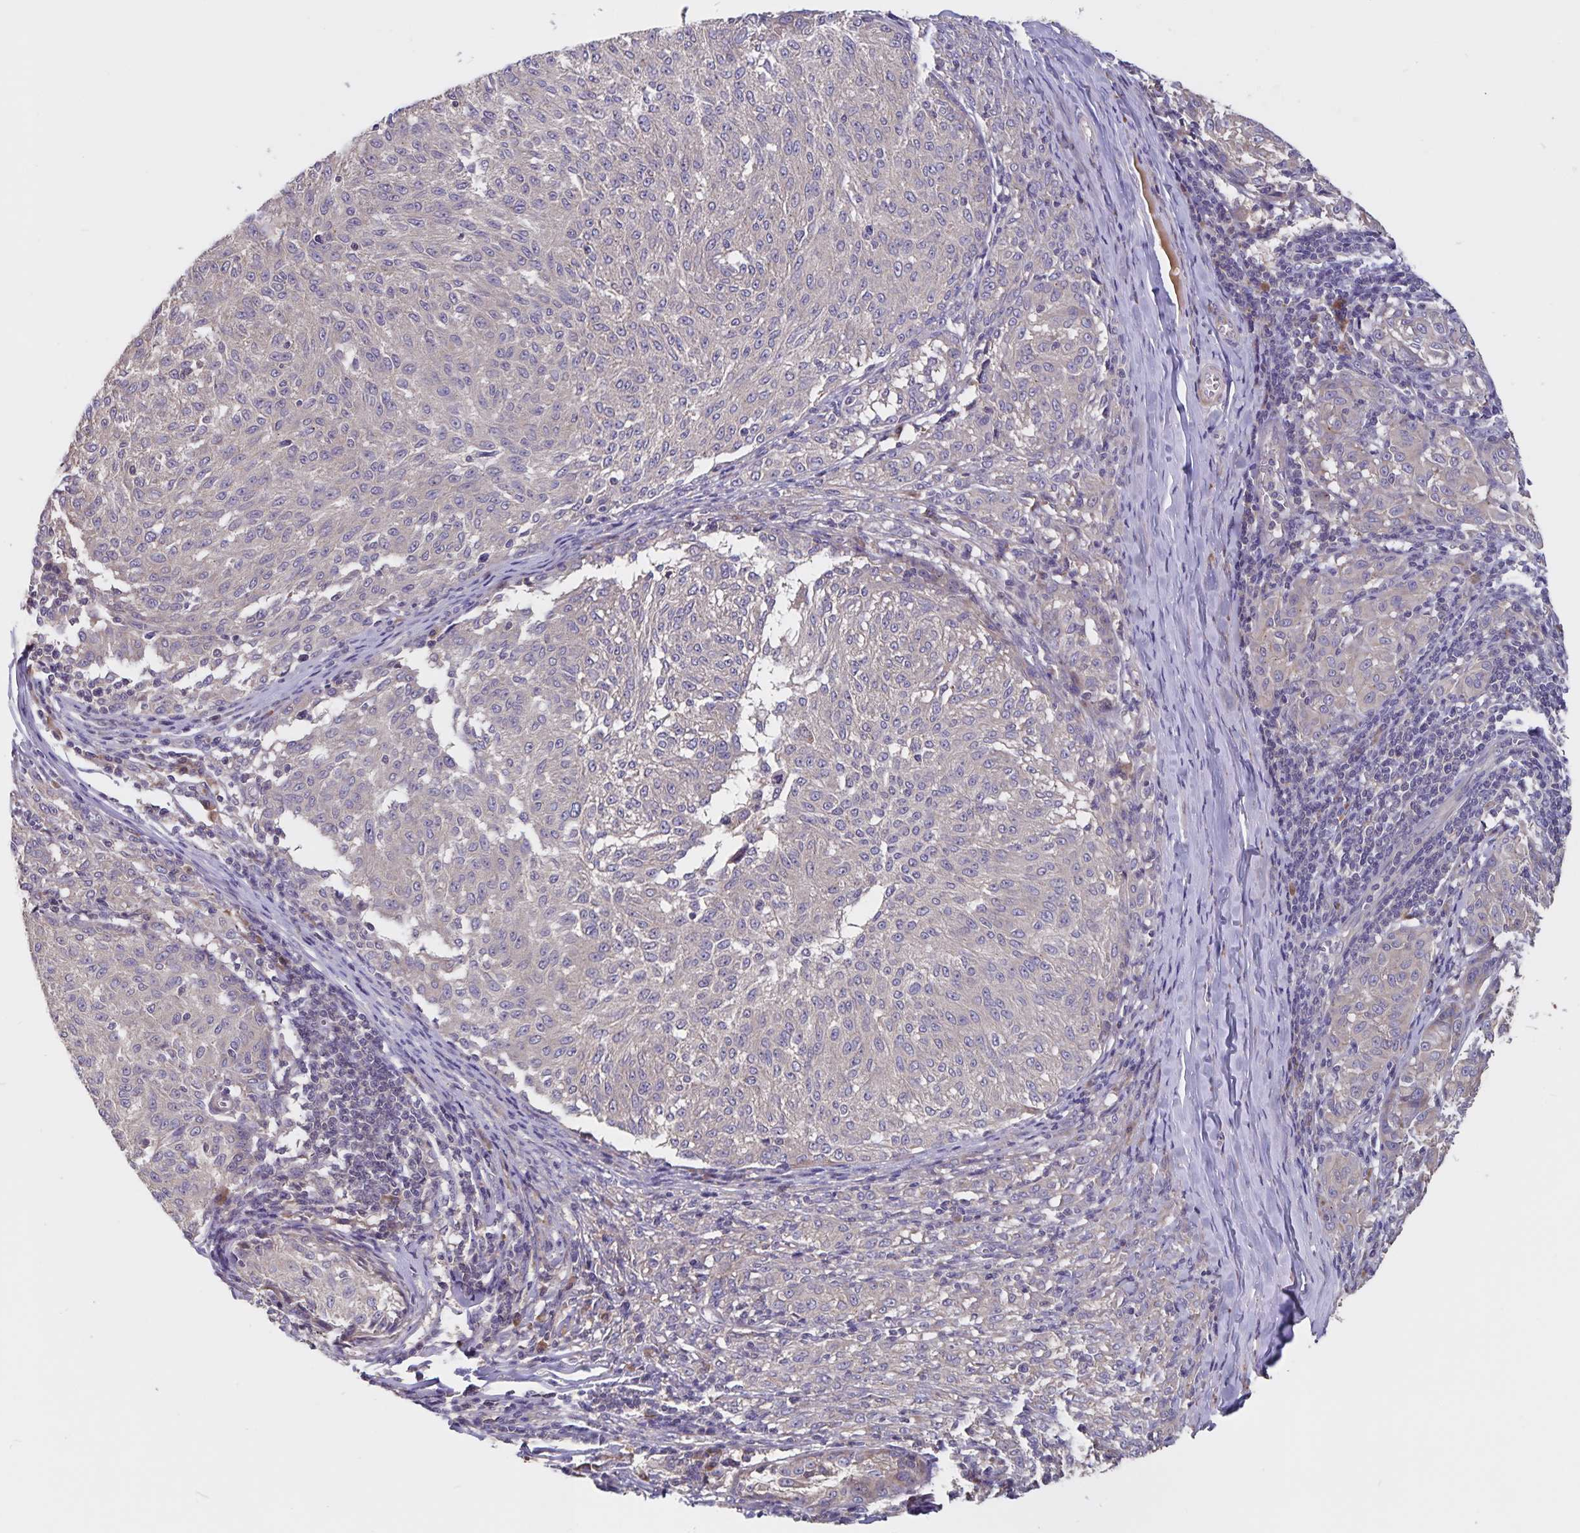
{"staining": {"intensity": "negative", "quantity": "none", "location": "none"}, "tissue": "melanoma", "cell_type": "Tumor cells", "image_type": "cancer", "snomed": [{"axis": "morphology", "description": "Malignant melanoma, NOS"}, {"axis": "topography", "description": "Skin"}], "caption": "The photomicrograph reveals no significant positivity in tumor cells of malignant melanoma.", "gene": "FBXL16", "patient": {"sex": "female", "age": 72}}